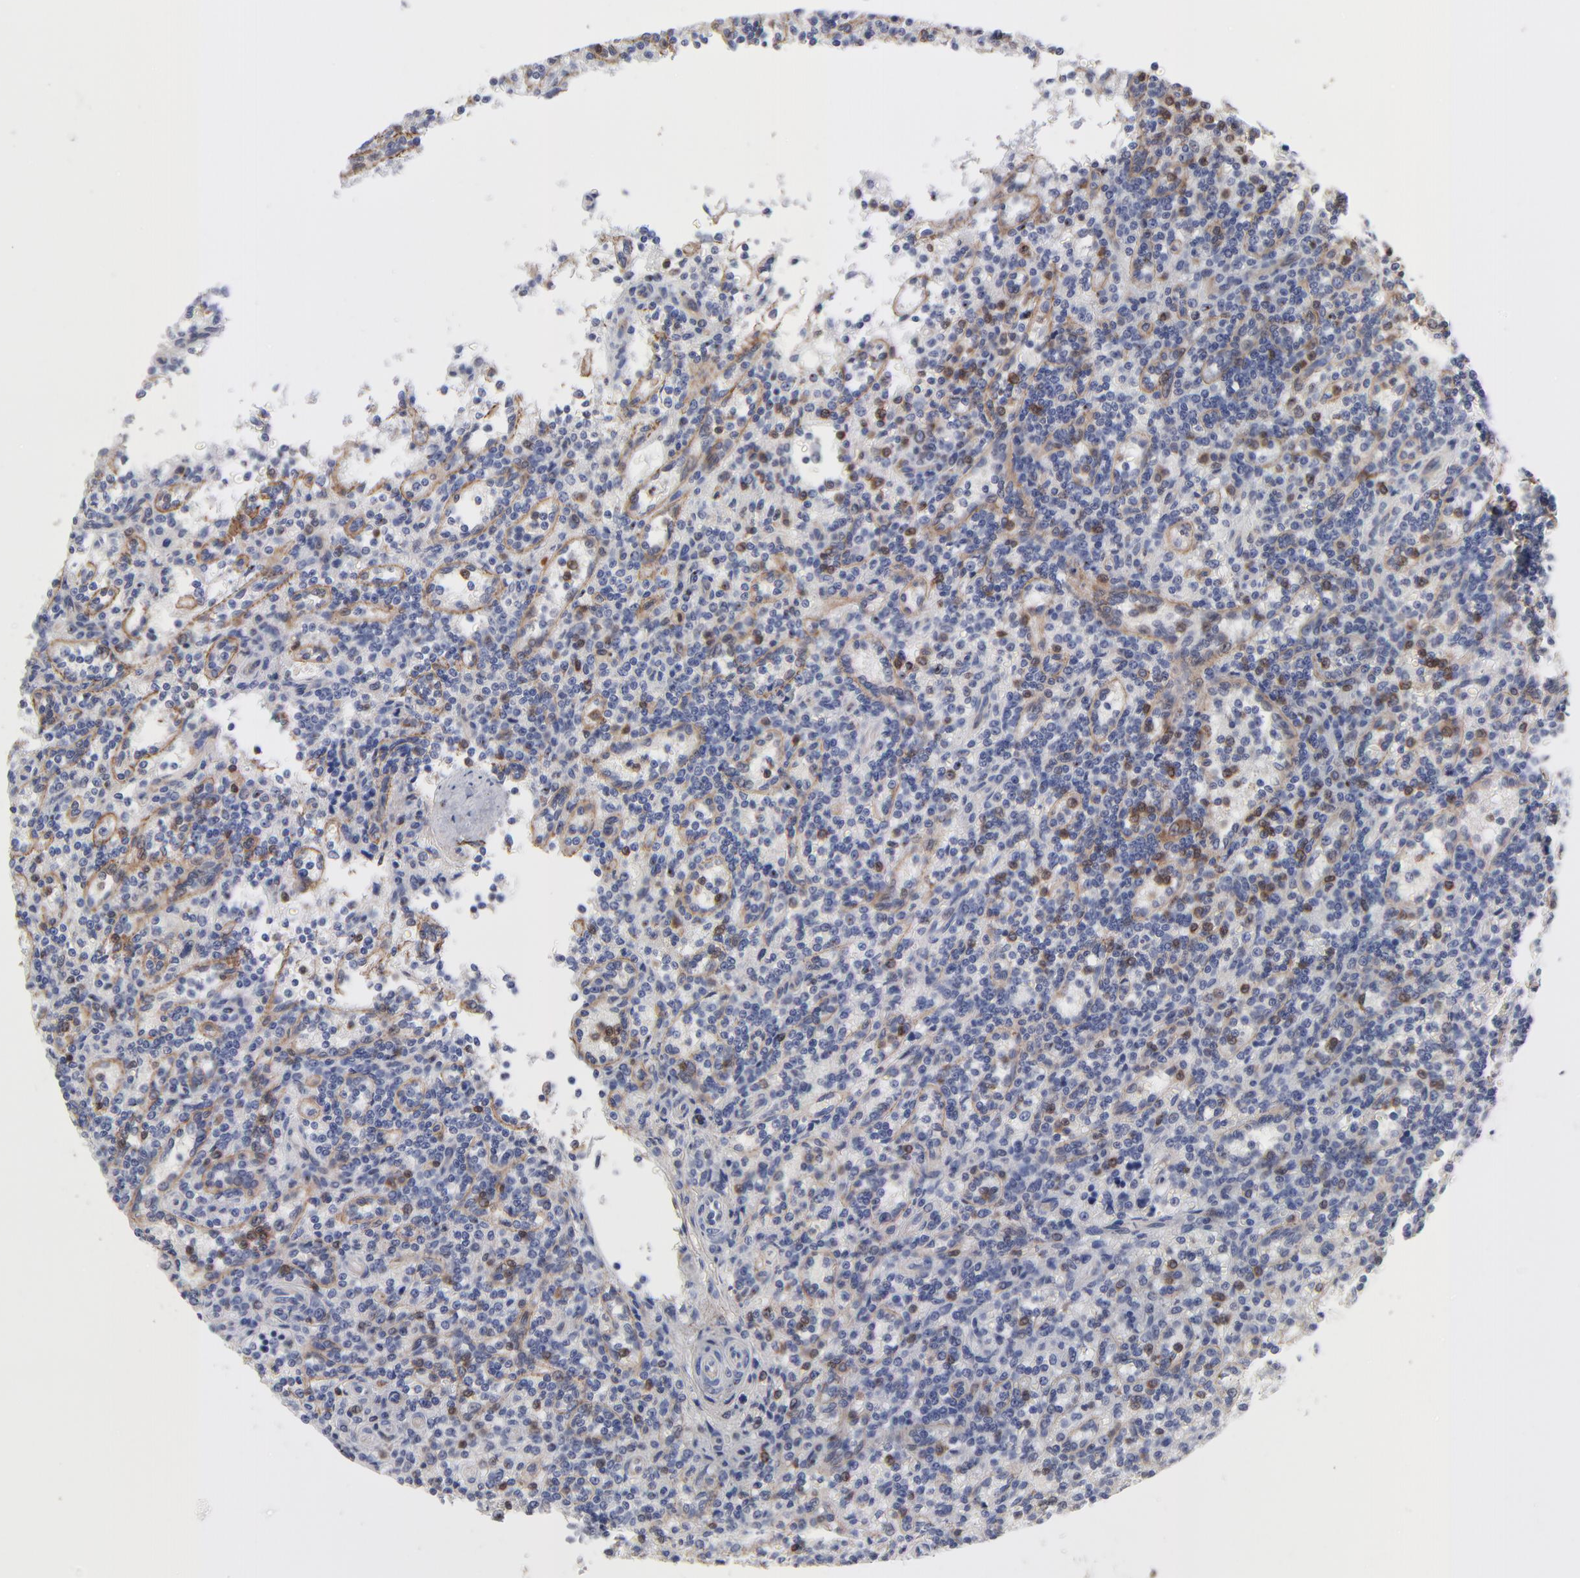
{"staining": {"intensity": "strong", "quantity": "<25%", "location": "cytoplasmic/membranous"}, "tissue": "lymphoma", "cell_type": "Tumor cells", "image_type": "cancer", "snomed": [{"axis": "morphology", "description": "Malignant lymphoma, non-Hodgkin's type, Low grade"}, {"axis": "topography", "description": "Spleen"}], "caption": "A brown stain highlights strong cytoplasmic/membranous positivity of a protein in low-grade malignant lymphoma, non-Hodgkin's type tumor cells.", "gene": "PXN", "patient": {"sex": "male", "age": 73}}